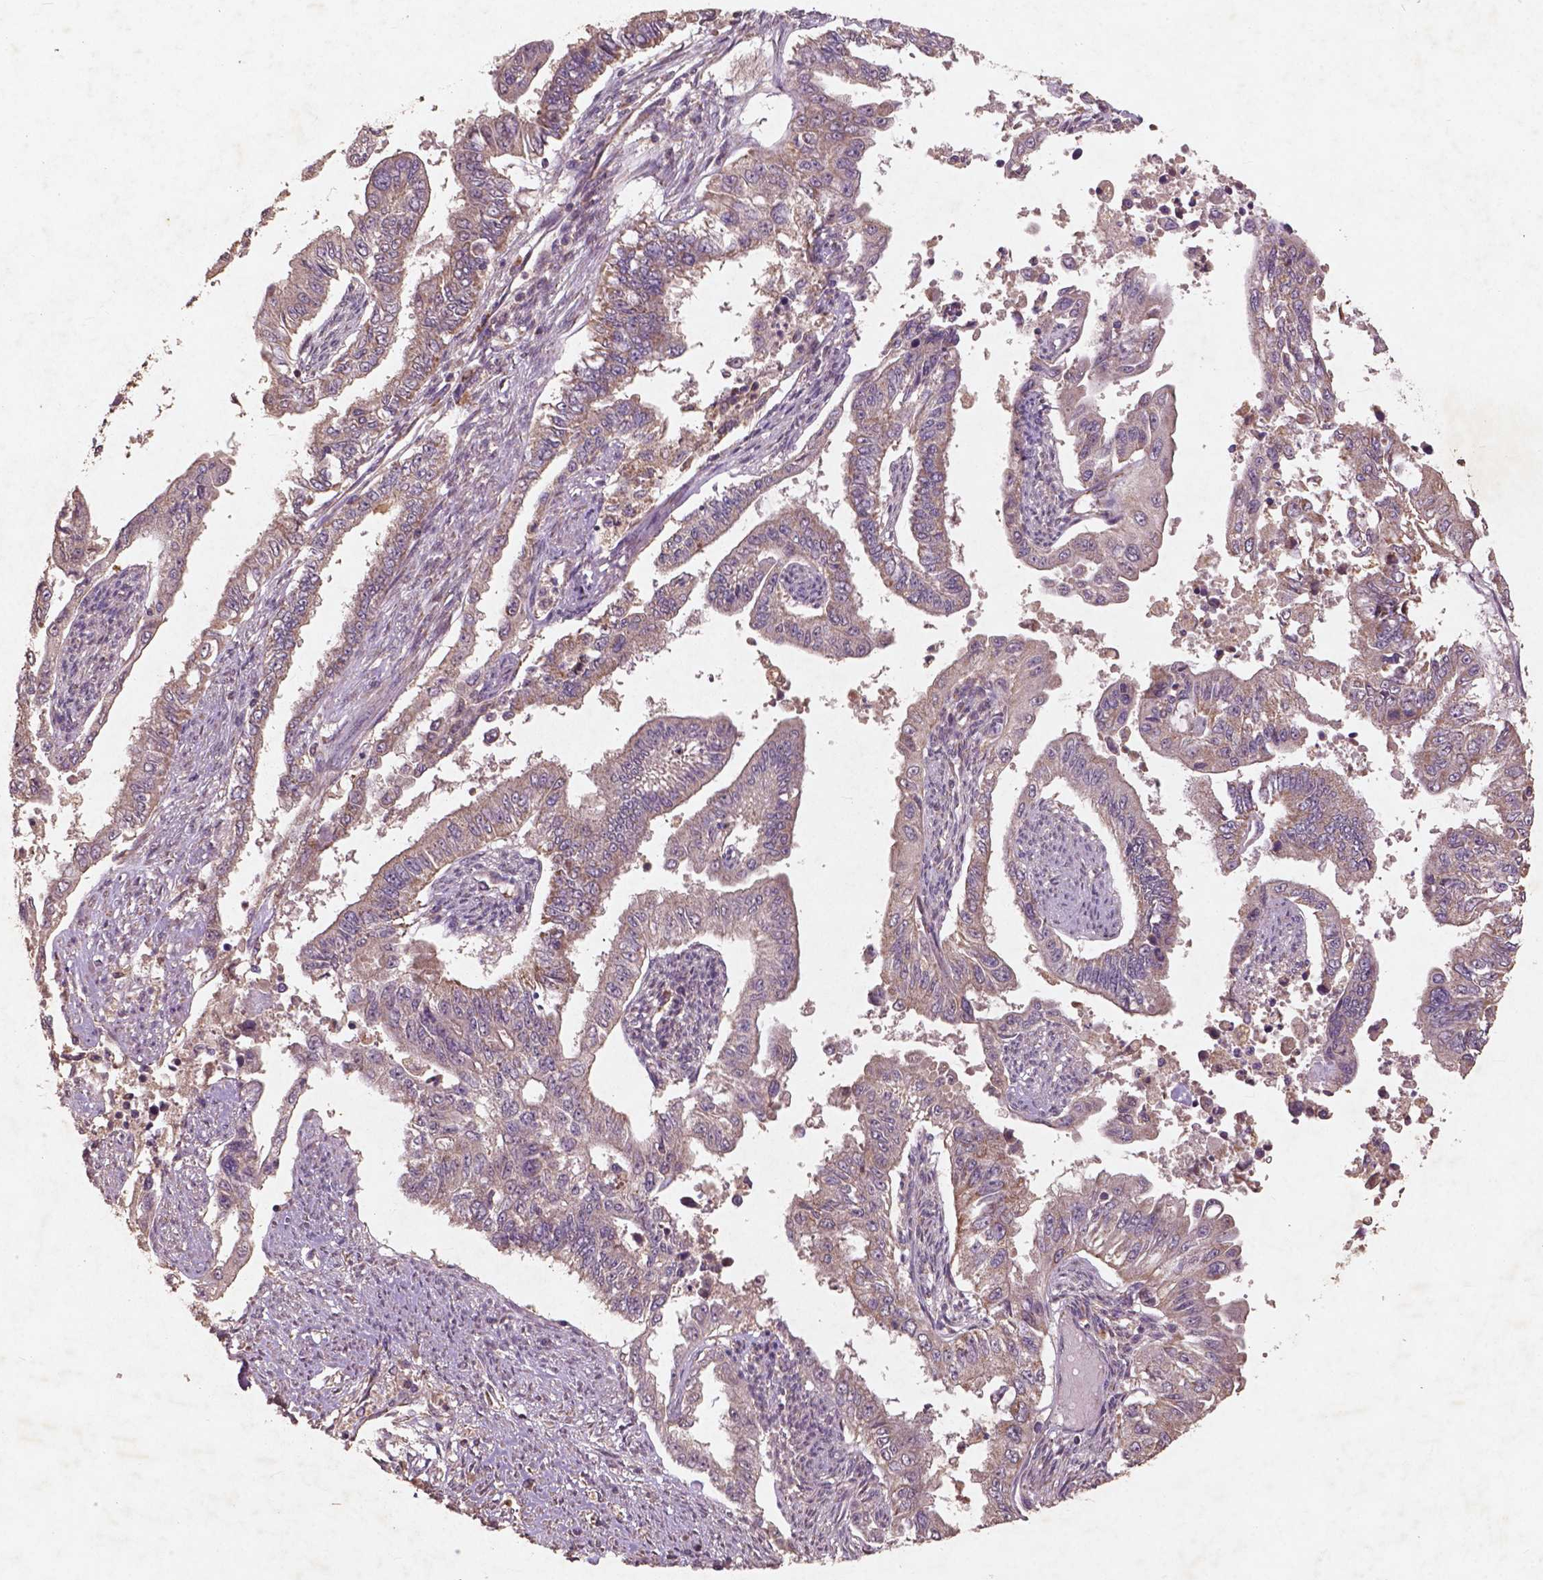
{"staining": {"intensity": "moderate", "quantity": ">75%", "location": "cytoplasmic/membranous"}, "tissue": "endometrial cancer", "cell_type": "Tumor cells", "image_type": "cancer", "snomed": [{"axis": "morphology", "description": "Adenocarcinoma, NOS"}, {"axis": "topography", "description": "Uterus"}], "caption": "Protein staining by immunohistochemistry (IHC) demonstrates moderate cytoplasmic/membranous staining in approximately >75% of tumor cells in endometrial cancer.", "gene": "ST6GALNAC5", "patient": {"sex": "female", "age": 59}}